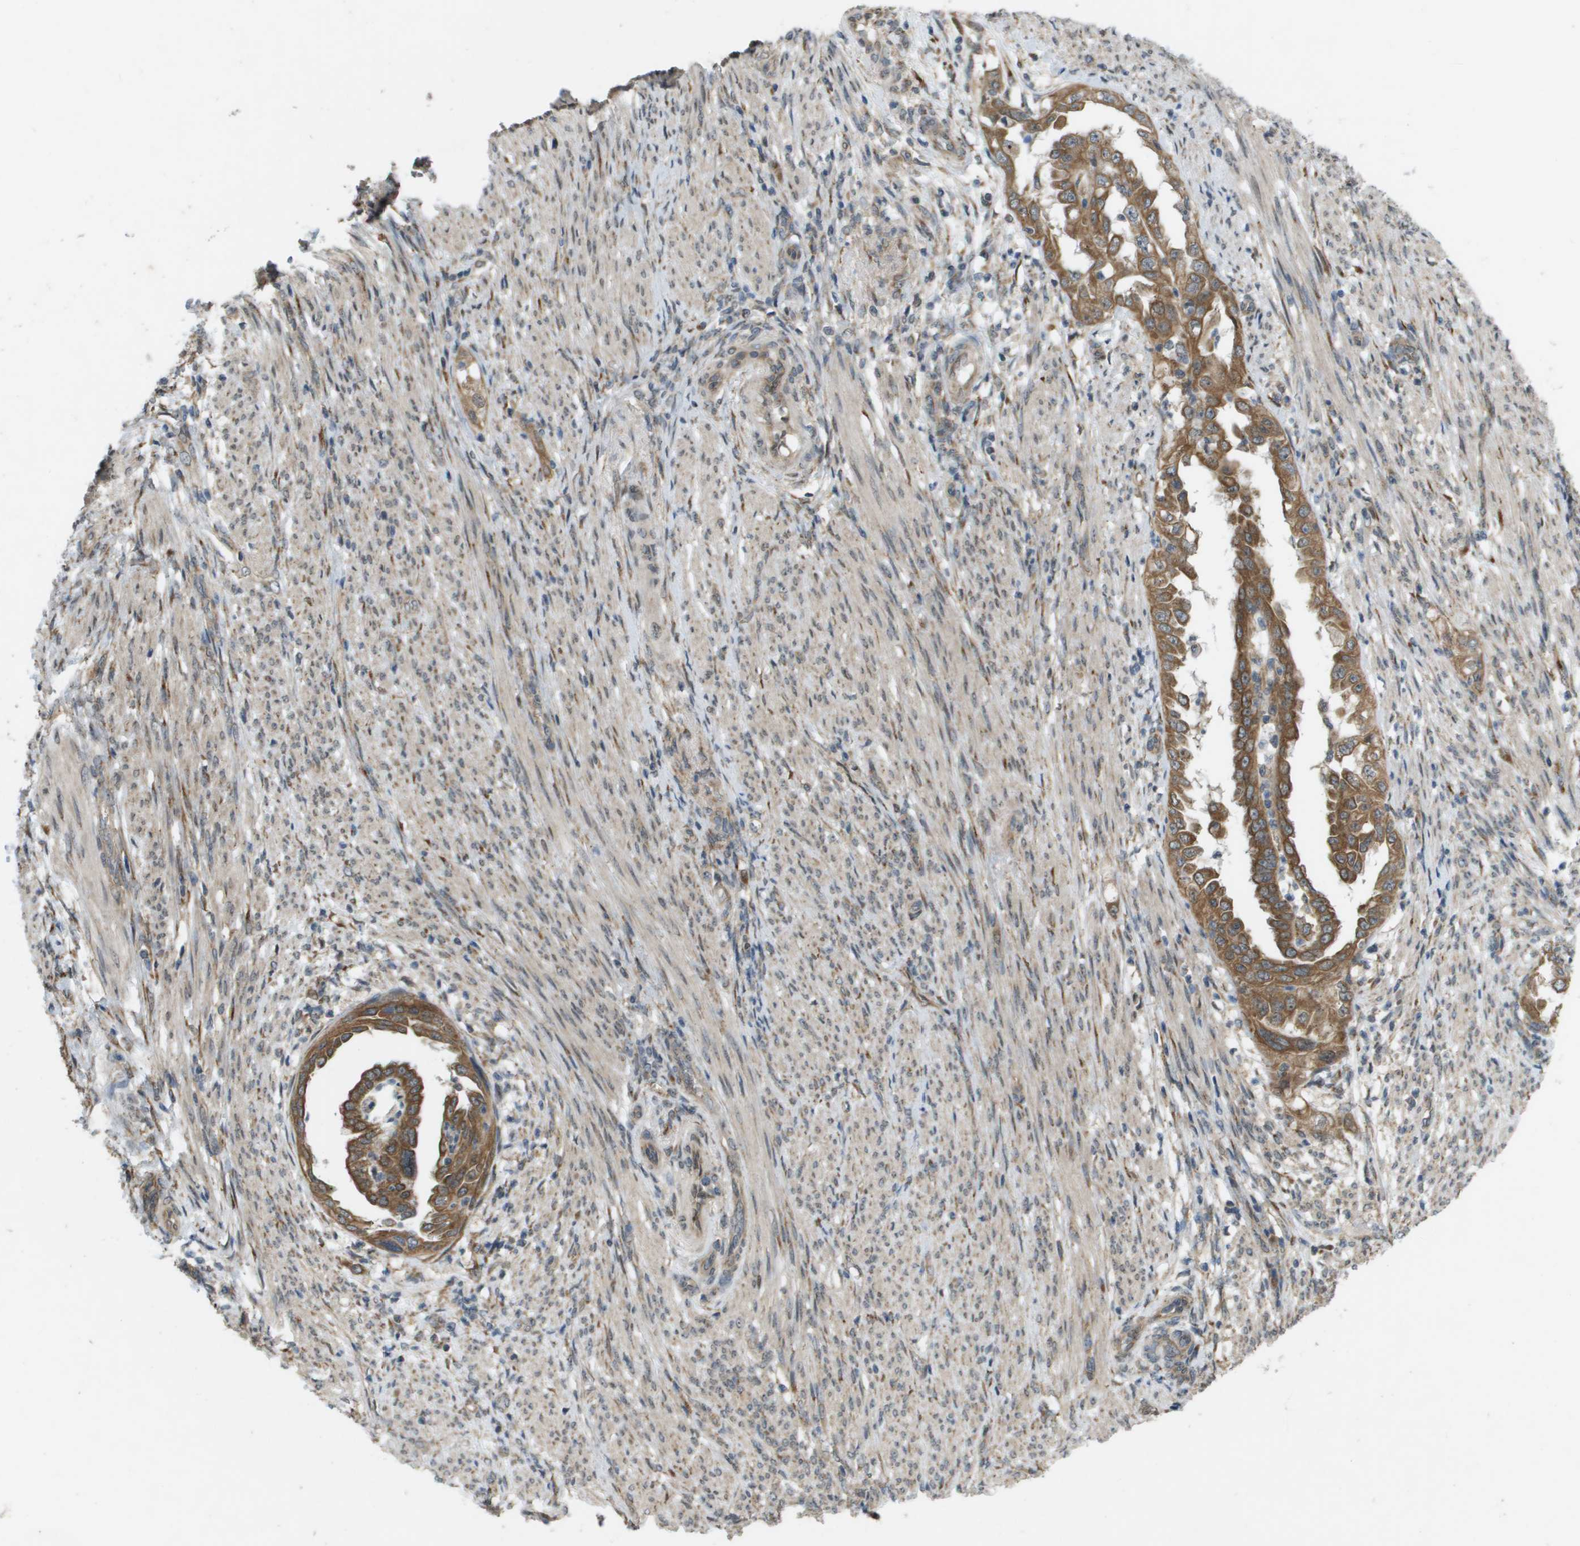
{"staining": {"intensity": "moderate", "quantity": ">75%", "location": "cytoplasmic/membranous"}, "tissue": "endometrial cancer", "cell_type": "Tumor cells", "image_type": "cancer", "snomed": [{"axis": "morphology", "description": "Adenocarcinoma, NOS"}, {"axis": "topography", "description": "Endometrium"}], "caption": "DAB (3,3'-diaminobenzidine) immunohistochemical staining of human endometrial adenocarcinoma demonstrates moderate cytoplasmic/membranous protein positivity in about >75% of tumor cells.", "gene": "IFNLR1", "patient": {"sex": "female", "age": 85}}